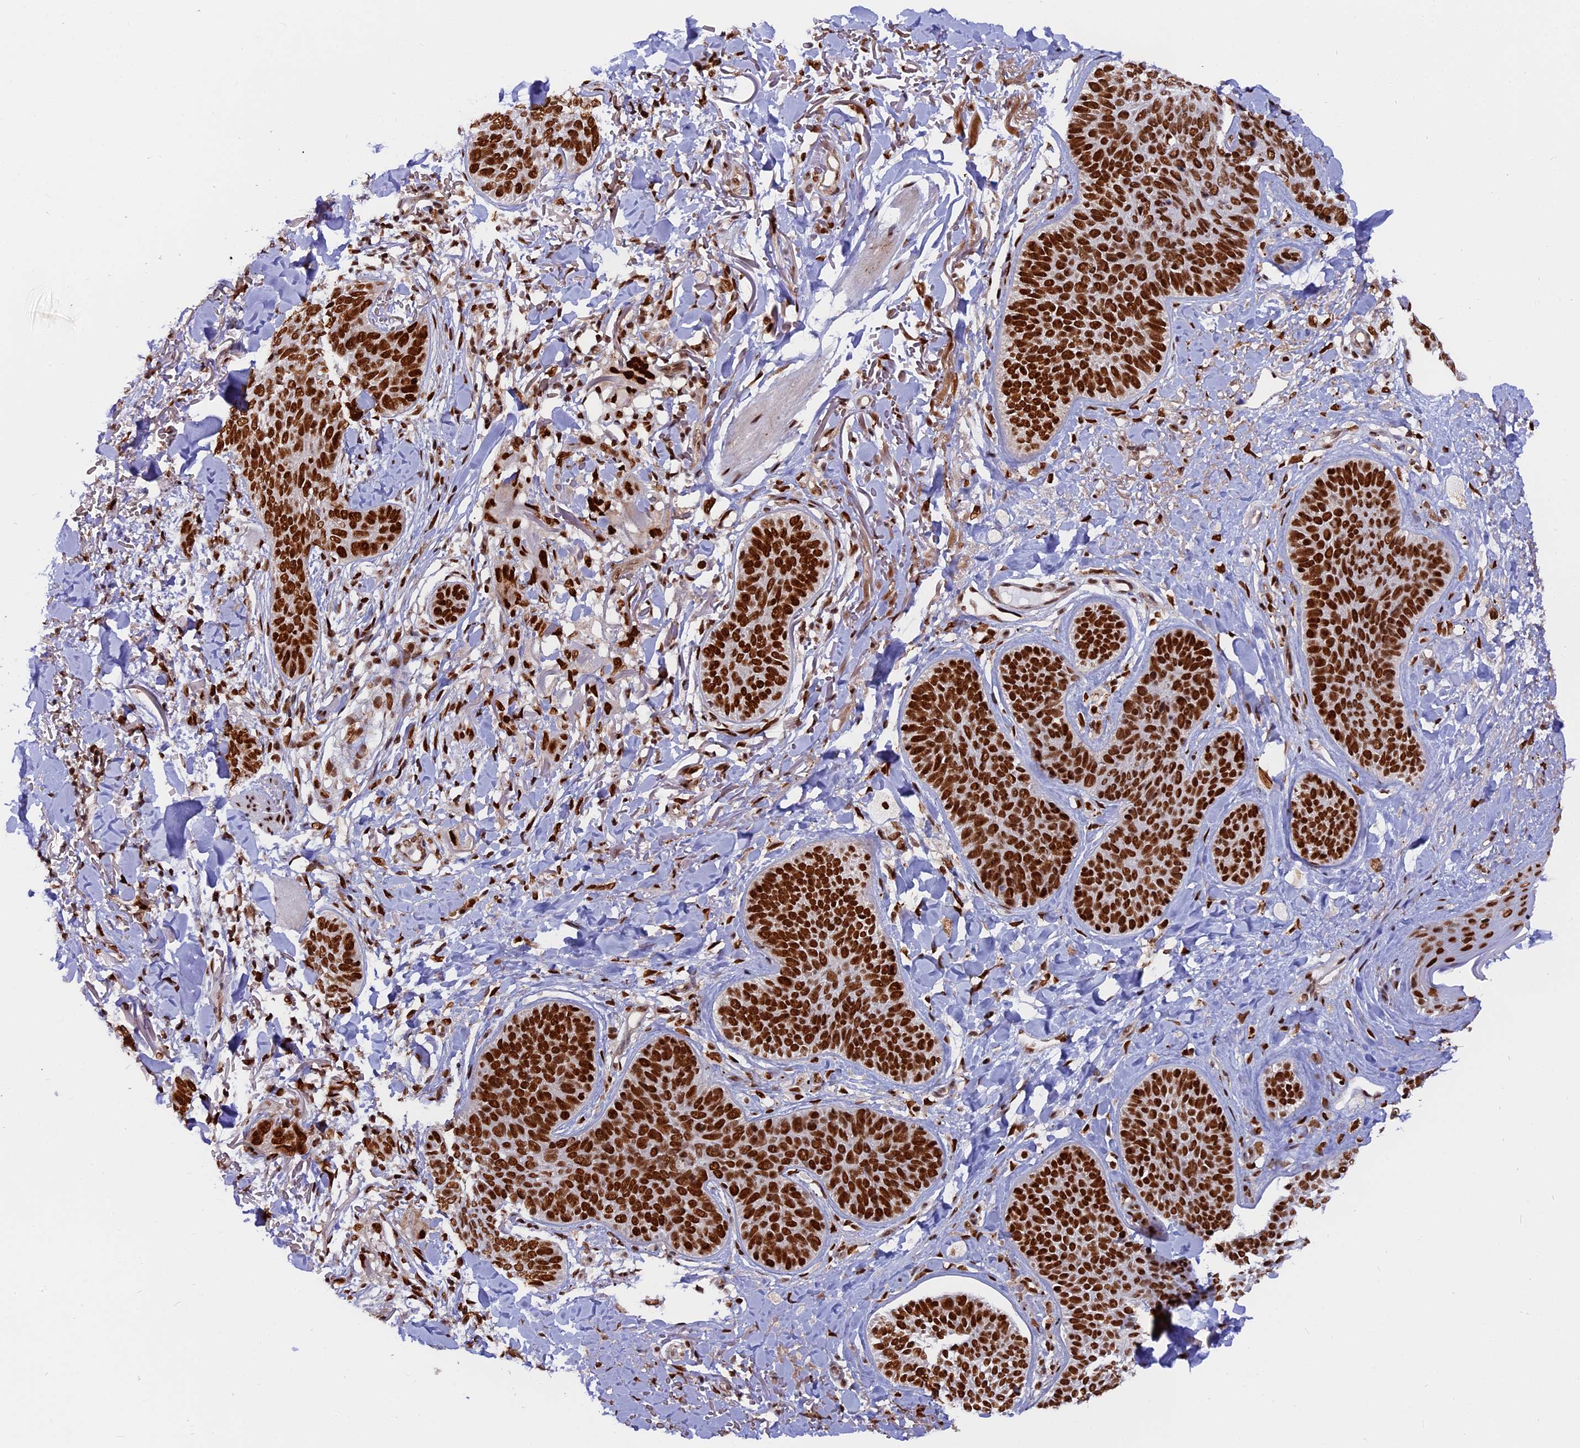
{"staining": {"intensity": "strong", "quantity": ">75%", "location": "nuclear"}, "tissue": "skin cancer", "cell_type": "Tumor cells", "image_type": "cancer", "snomed": [{"axis": "morphology", "description": "Basal cell carcinoma"}, {"axis": "topography", "description": "Skin"}], "caption": "Basal cell carcinoma (skin) was stained to show a protein in brown. There is high levels of strong nuclear expression in approximately >75% of tumor cells.", "gene": "RAMAC", "patient": {"sex": "male", "age": 85}}